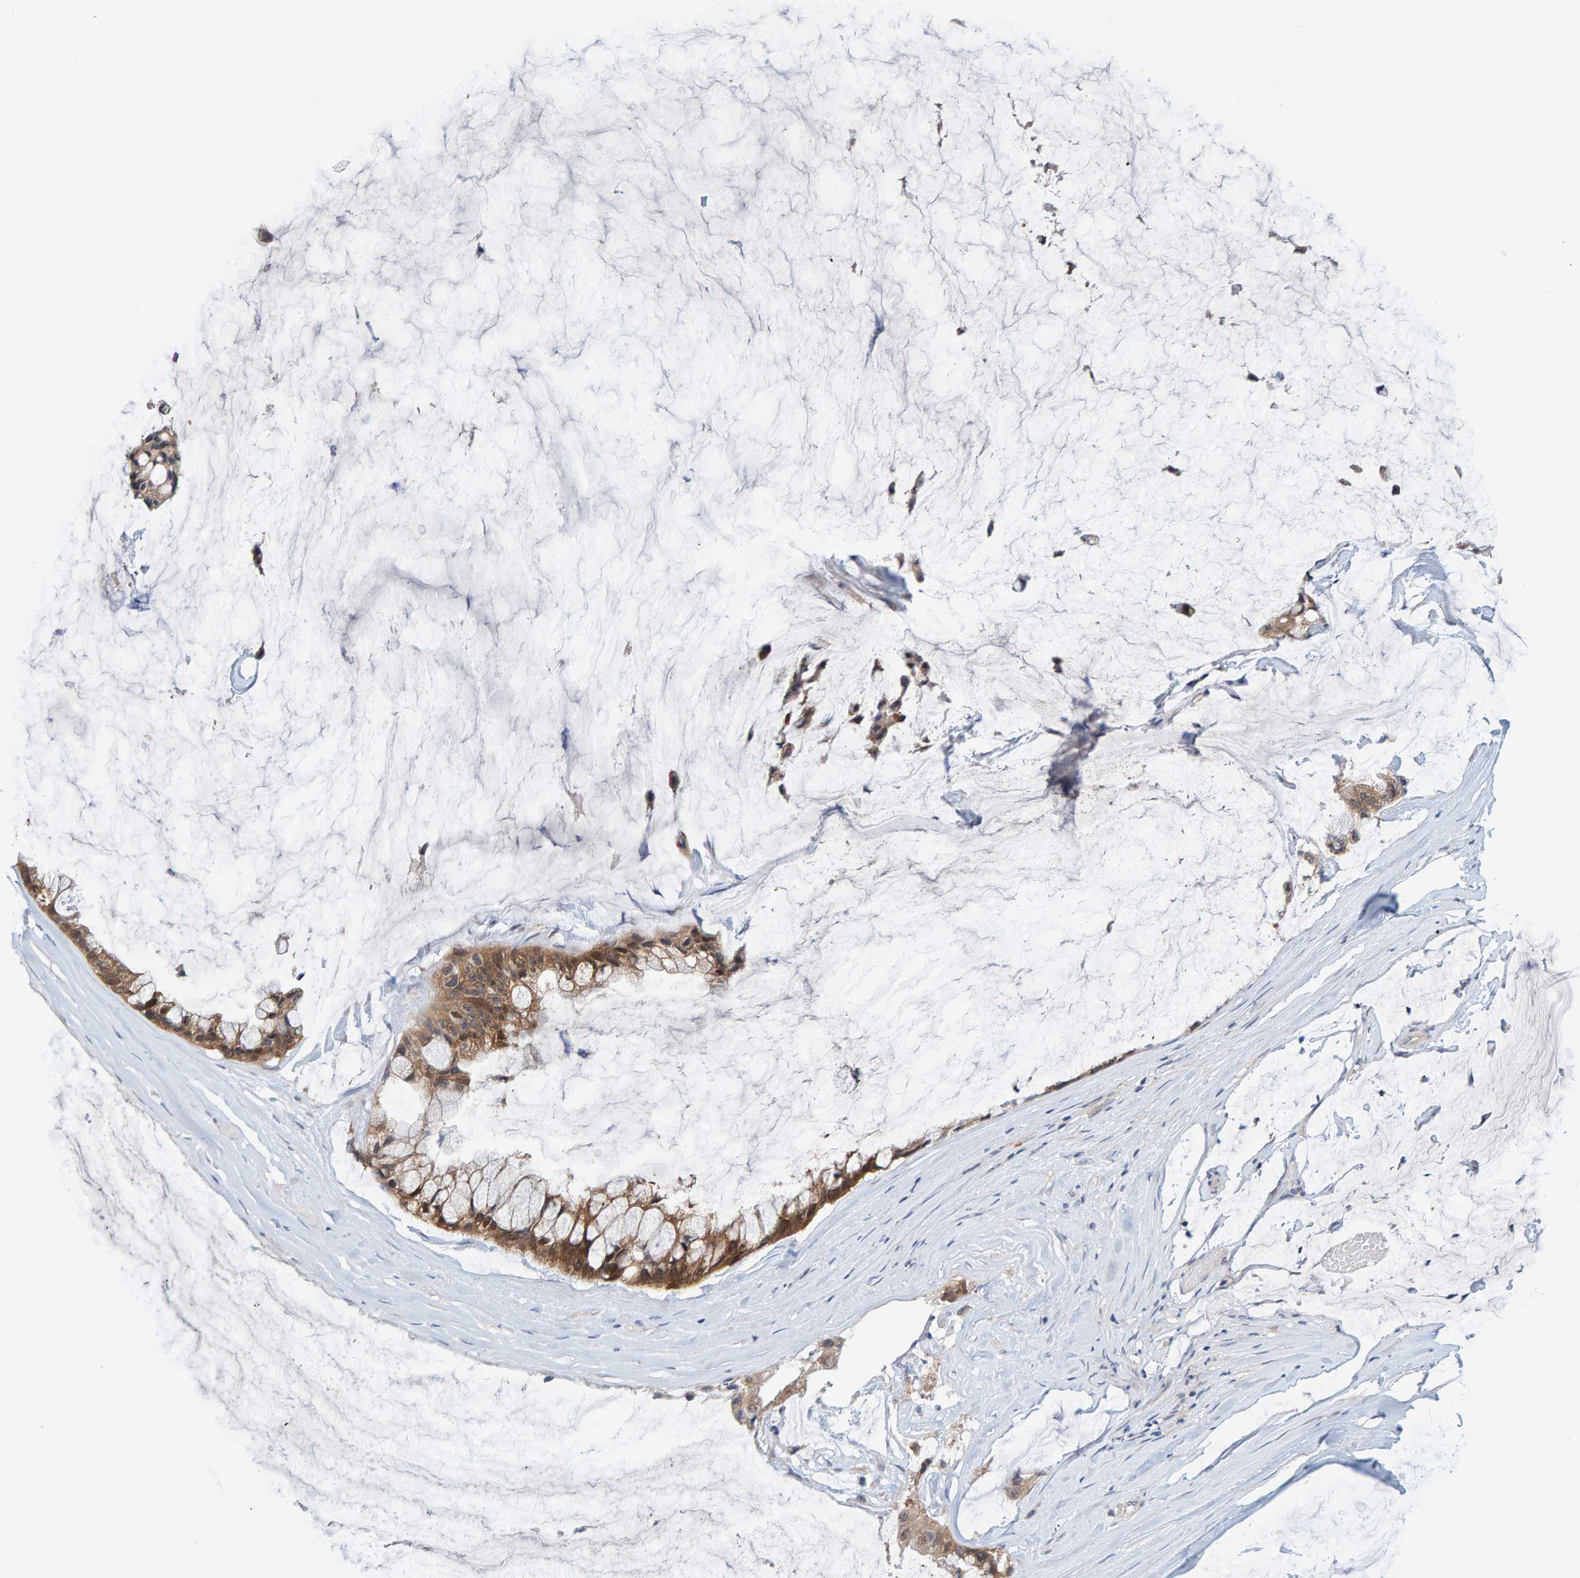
{"staining": {"intensity": "moderate", "quantity": ">75%", "location": "cytoplasmic/membranous"}, "tissue": "ovarian cancer", "cell_type": "Tumor cells", "image_type": "cancer", "snomed": [{"axis": "morphology", "description": "Cystadenocarcinoma, mucinous, NOS"}, {"axis": "topography", "description": "Ovary"}], "caption": "Immunohistochemistry (DAB) staining of ovarian mucinous cystadenocarcinoma exhibits moderate cytoplasmic/membranous protein expression in approximately >75% of tumor cells. (brown staining indicates protein expression, while blue staining denotes nuclei).", "gene": "TATDN1", "patient": {"sex": "female", "age": 39}}